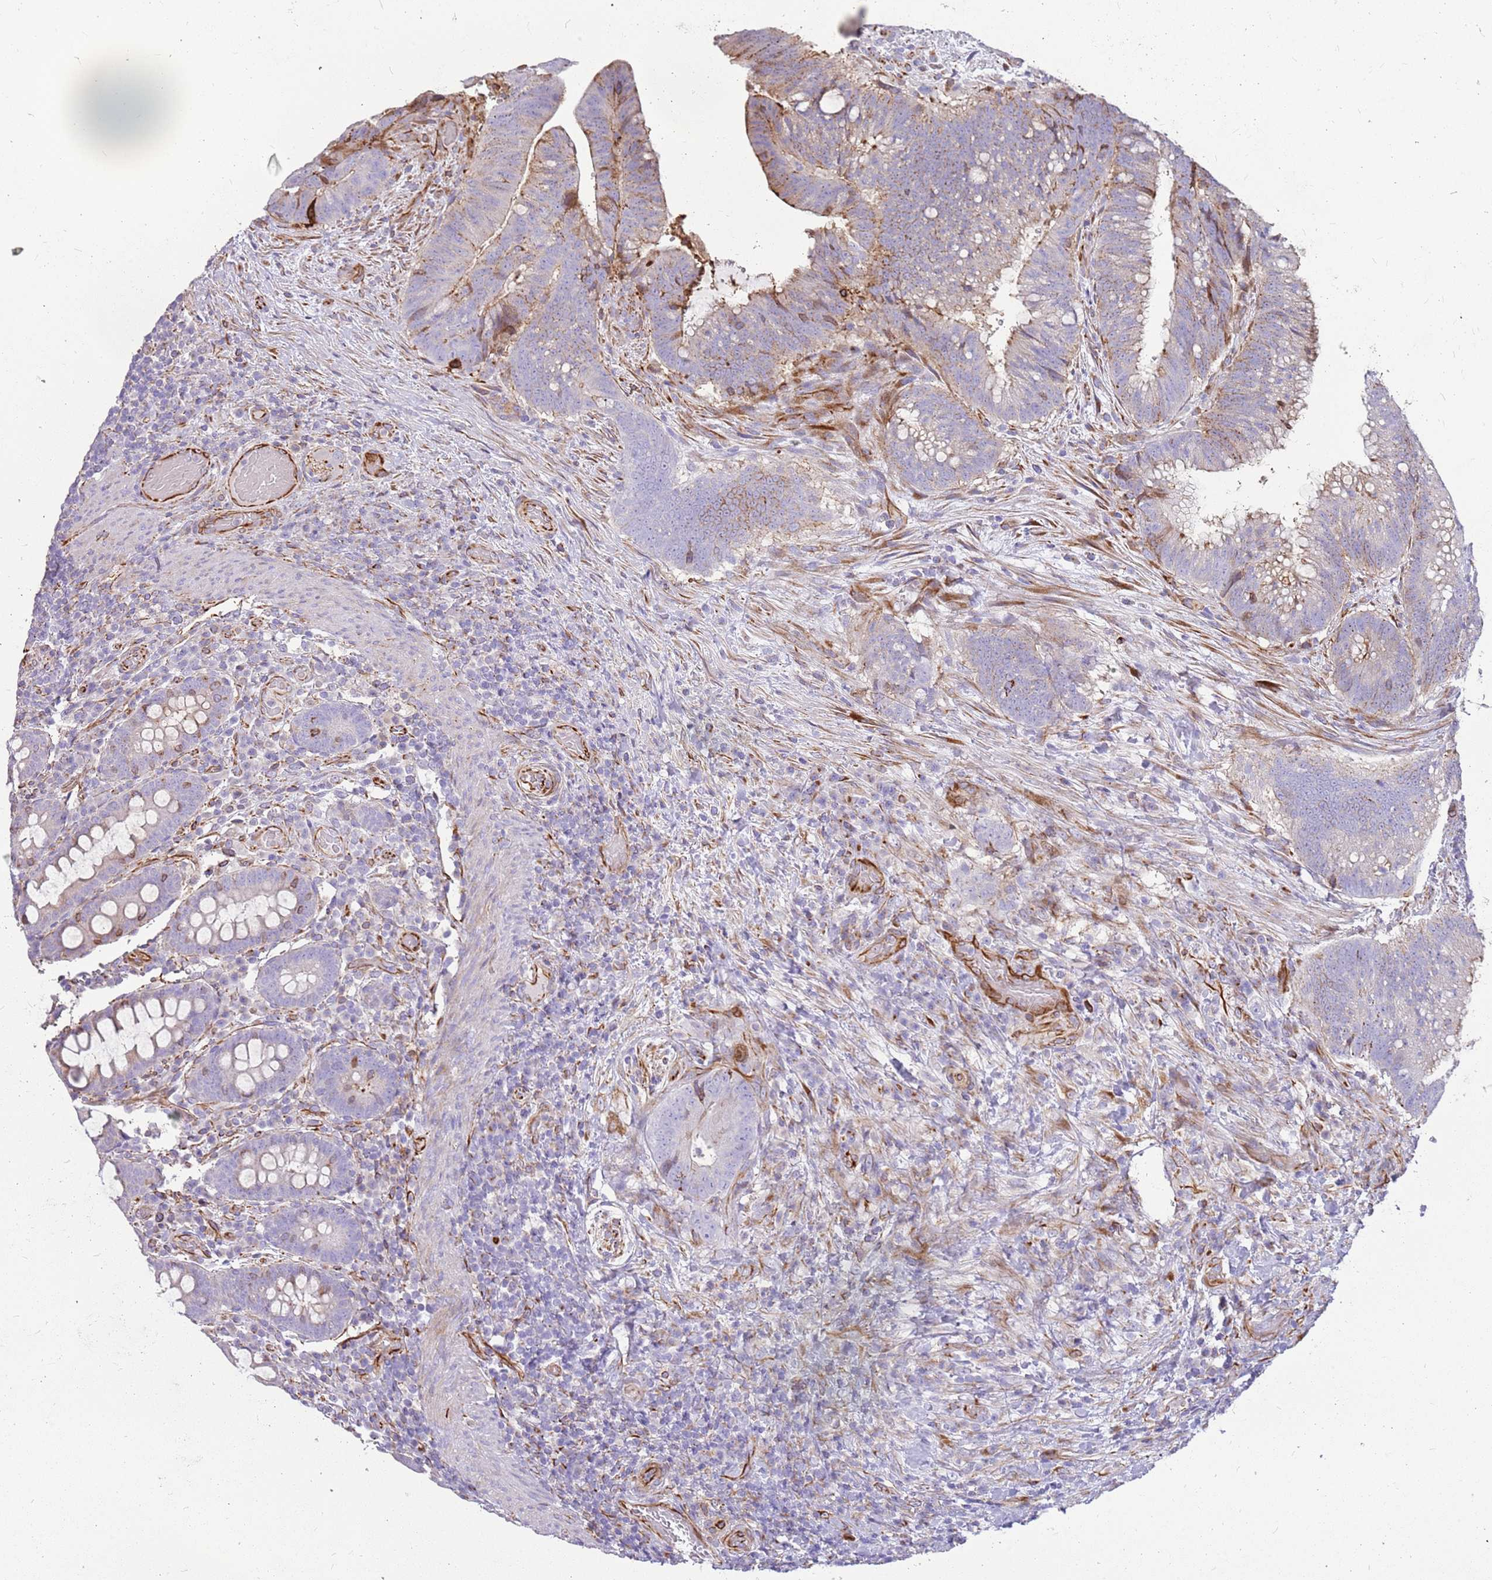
{"staining": {"intensity": "moderate", "quantity": ">75%", "location": "cytoplasmic/membranous"}, "tissue": "colorectal cancer", "cell_type": "Tumor cells", "image_type": "cancer", "snomed": [{"axis": "morphology", "description": "Adenocarcinoma, NOS"}, {"axis": "topography", "description": "Colon"}], "caption": "This micrograph shows IHC staining of colorectal cancer (adenocarcinoma), with medium moderate cytoplasmic/membranous expression in approximately >75% of tumor cells.", "gene": "ZDHHC1", "patient": {"sex": "female", "age": 43}}